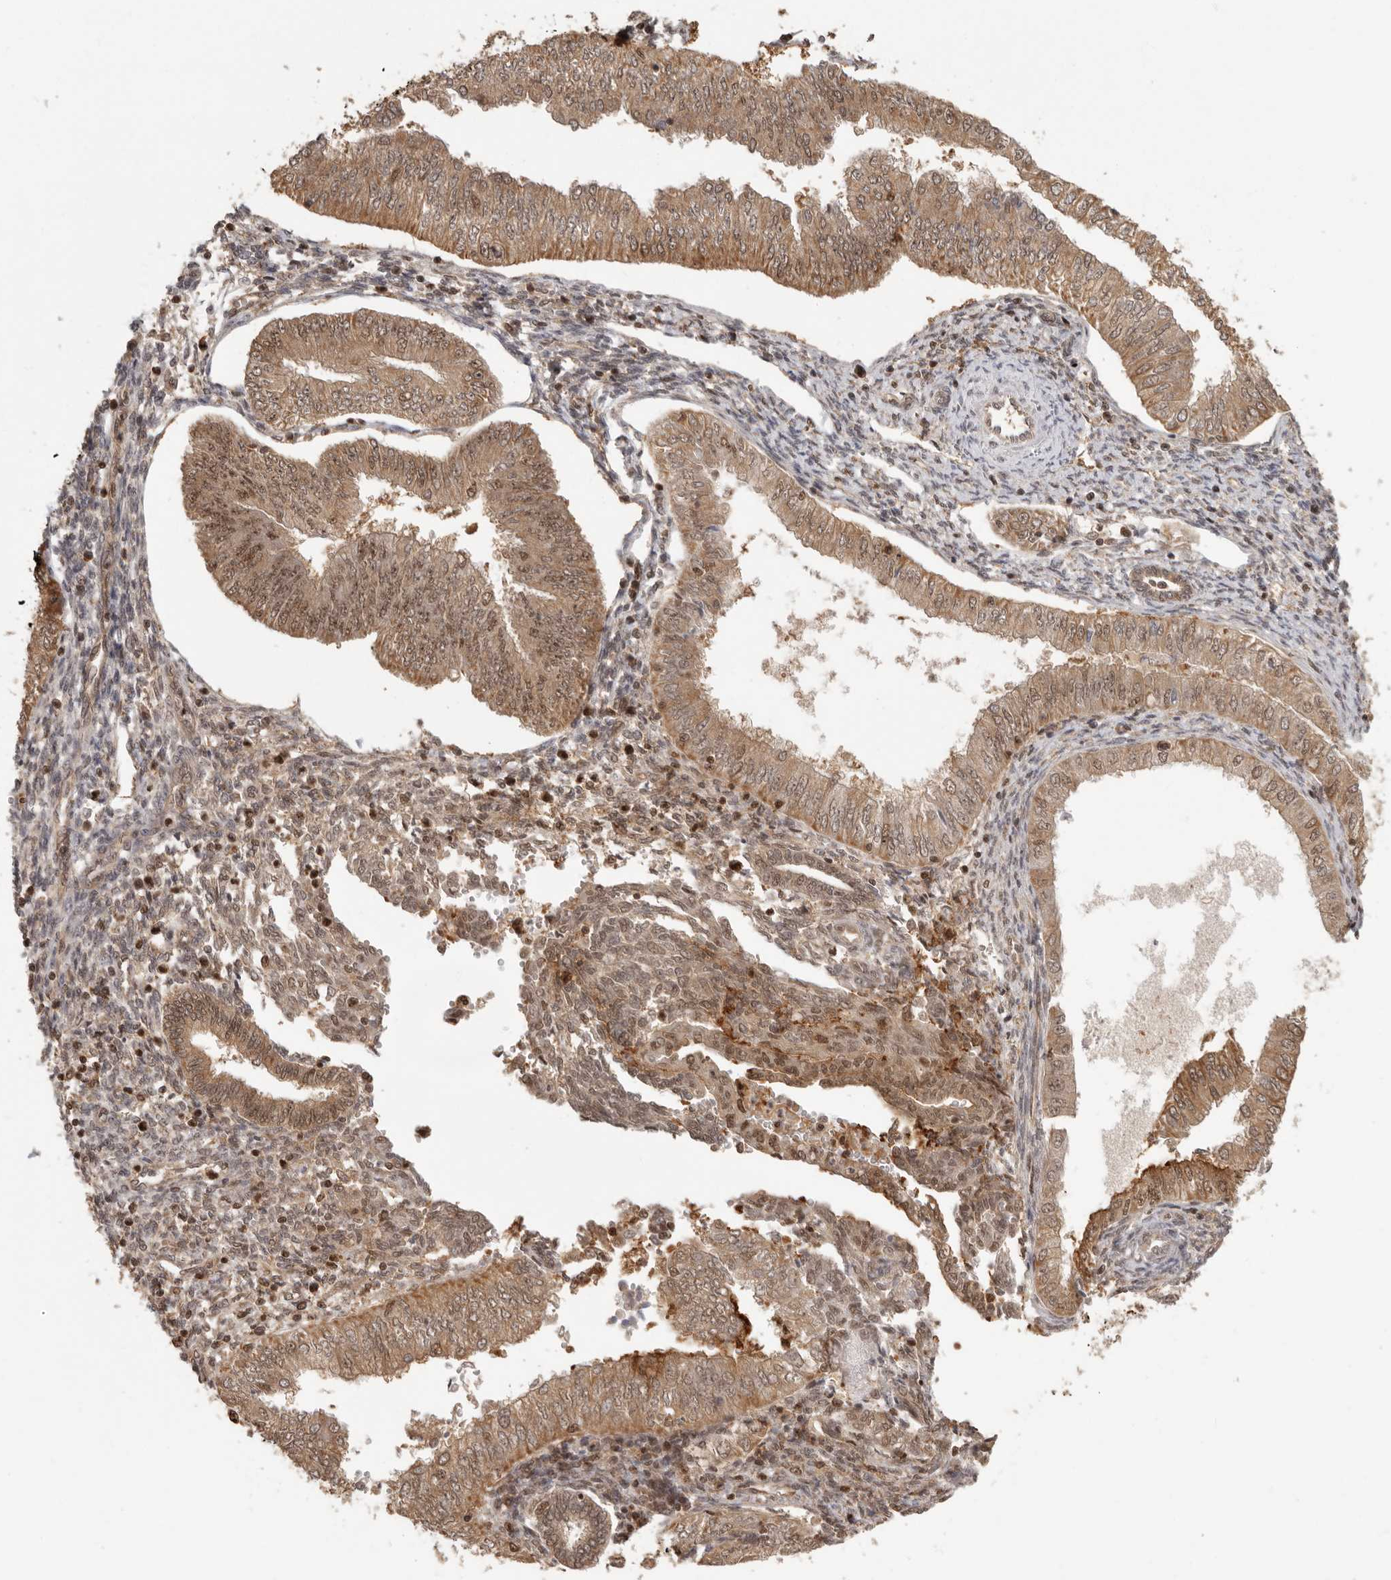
{"staining": {"intensity": "moderate", "quantity": ">75%", "location": "cytoplasmic/membranous,nuclear"}, "tissue": "endometrial cancer", "cell_type": "Tumor cells", "image_type": "cancer", "snomed": [{"axis": "morphology", "description": "Normal tissue, NOS"}, {"axis": "morphology", "description": "Adenocarcinoma, NOS"}, {"axis": "topography", "description": "Endometrium"}], "caption": "Immunohistochemistry (IHC) image of endometrial adenocarcinoma stained for a protein (brown), which shows medium levels of moderate cytoplasmic/membranous and nuclear staining in approximately >75% of tumor cells.", "gene": "PSMA5", "patient": {"sex": "female", "age": 53}}